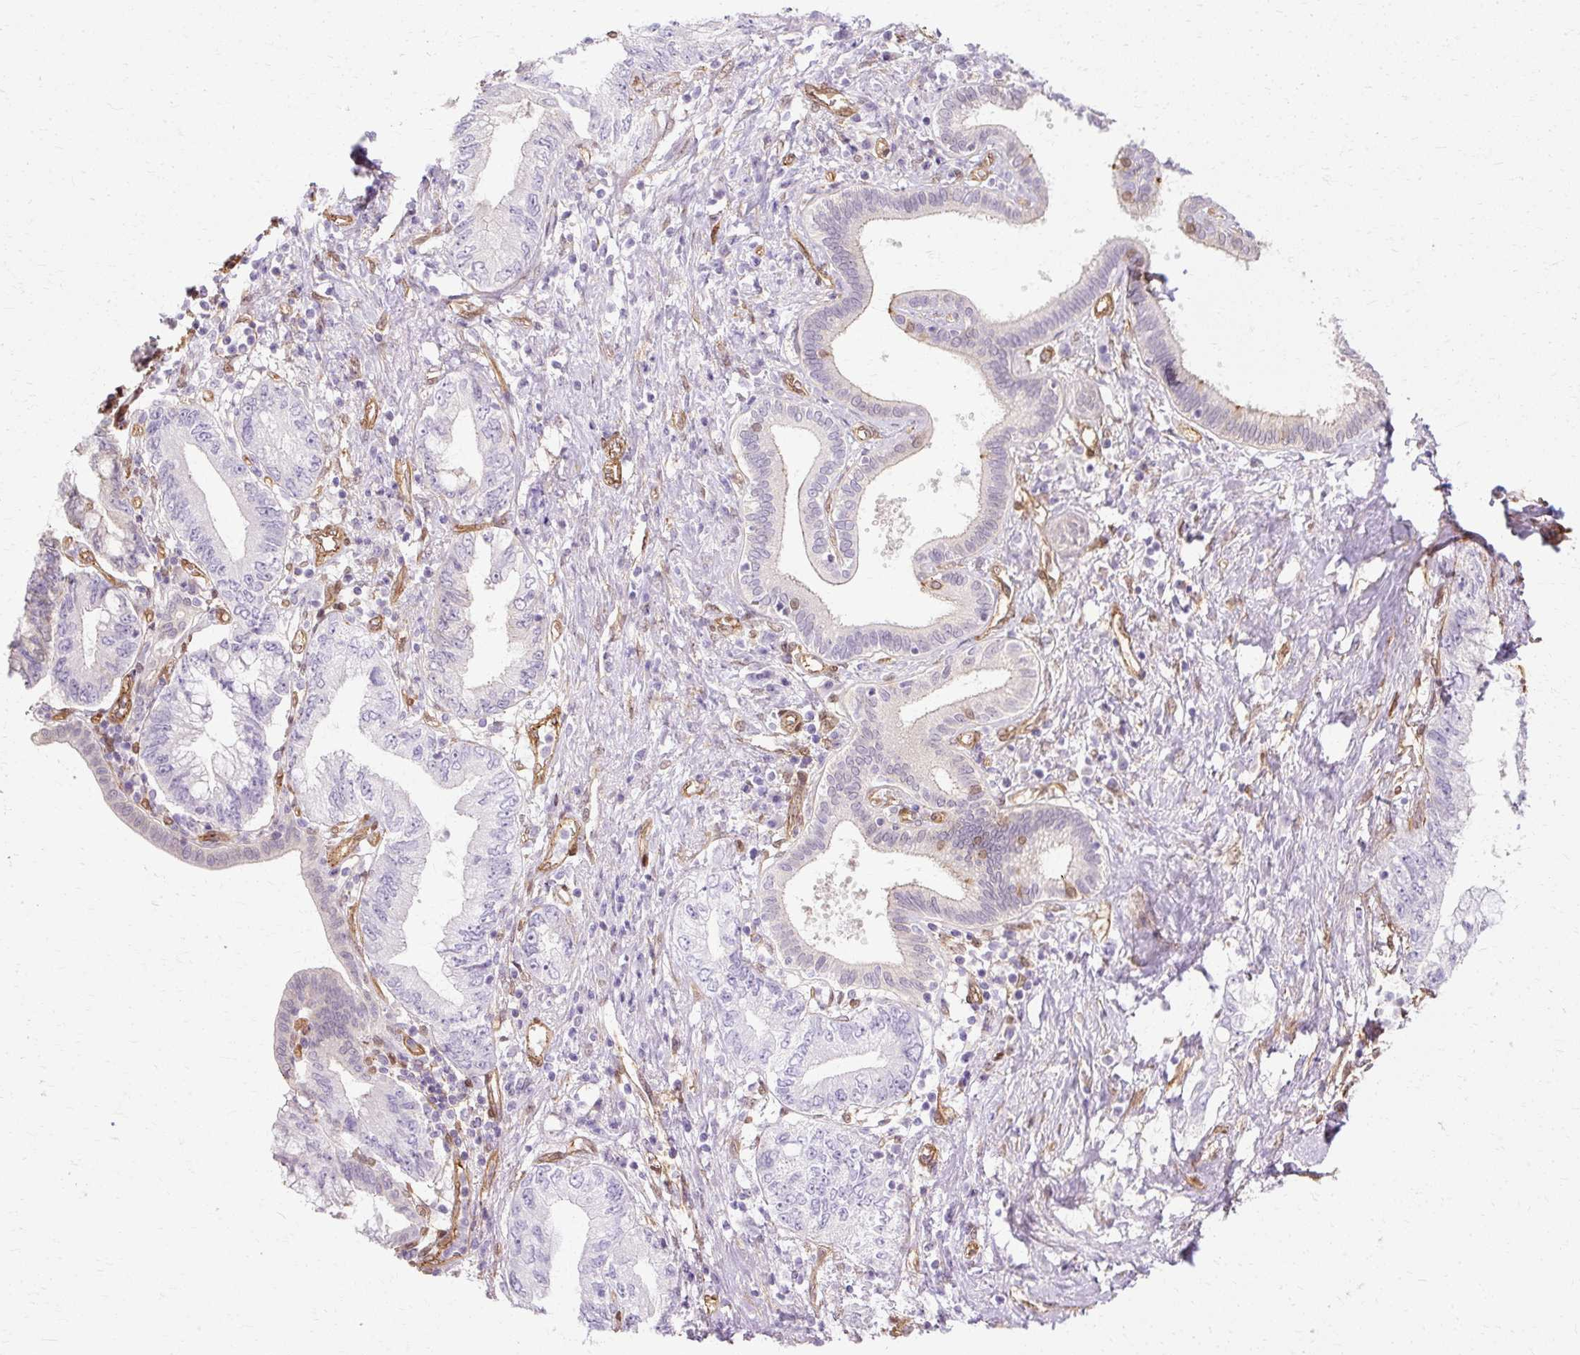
{"staining": {"intensity": "negative", "quantity": "none", "location": "none"}, "tissue": "pancreatic cancer", "cell_type": "Tumor cells", "image_type": "cancer", "snomed": [{"axis": "morphology", "description": "Adenocarcinoma, NOS"}, {"axis": "topography", "description": "Pancreas"}], "caption": "Image shows no protein staining in tumor cells of pancreatic cancer tissue.", "gene": "CNN3", "patient": {"sex": "female", "age": 73}}